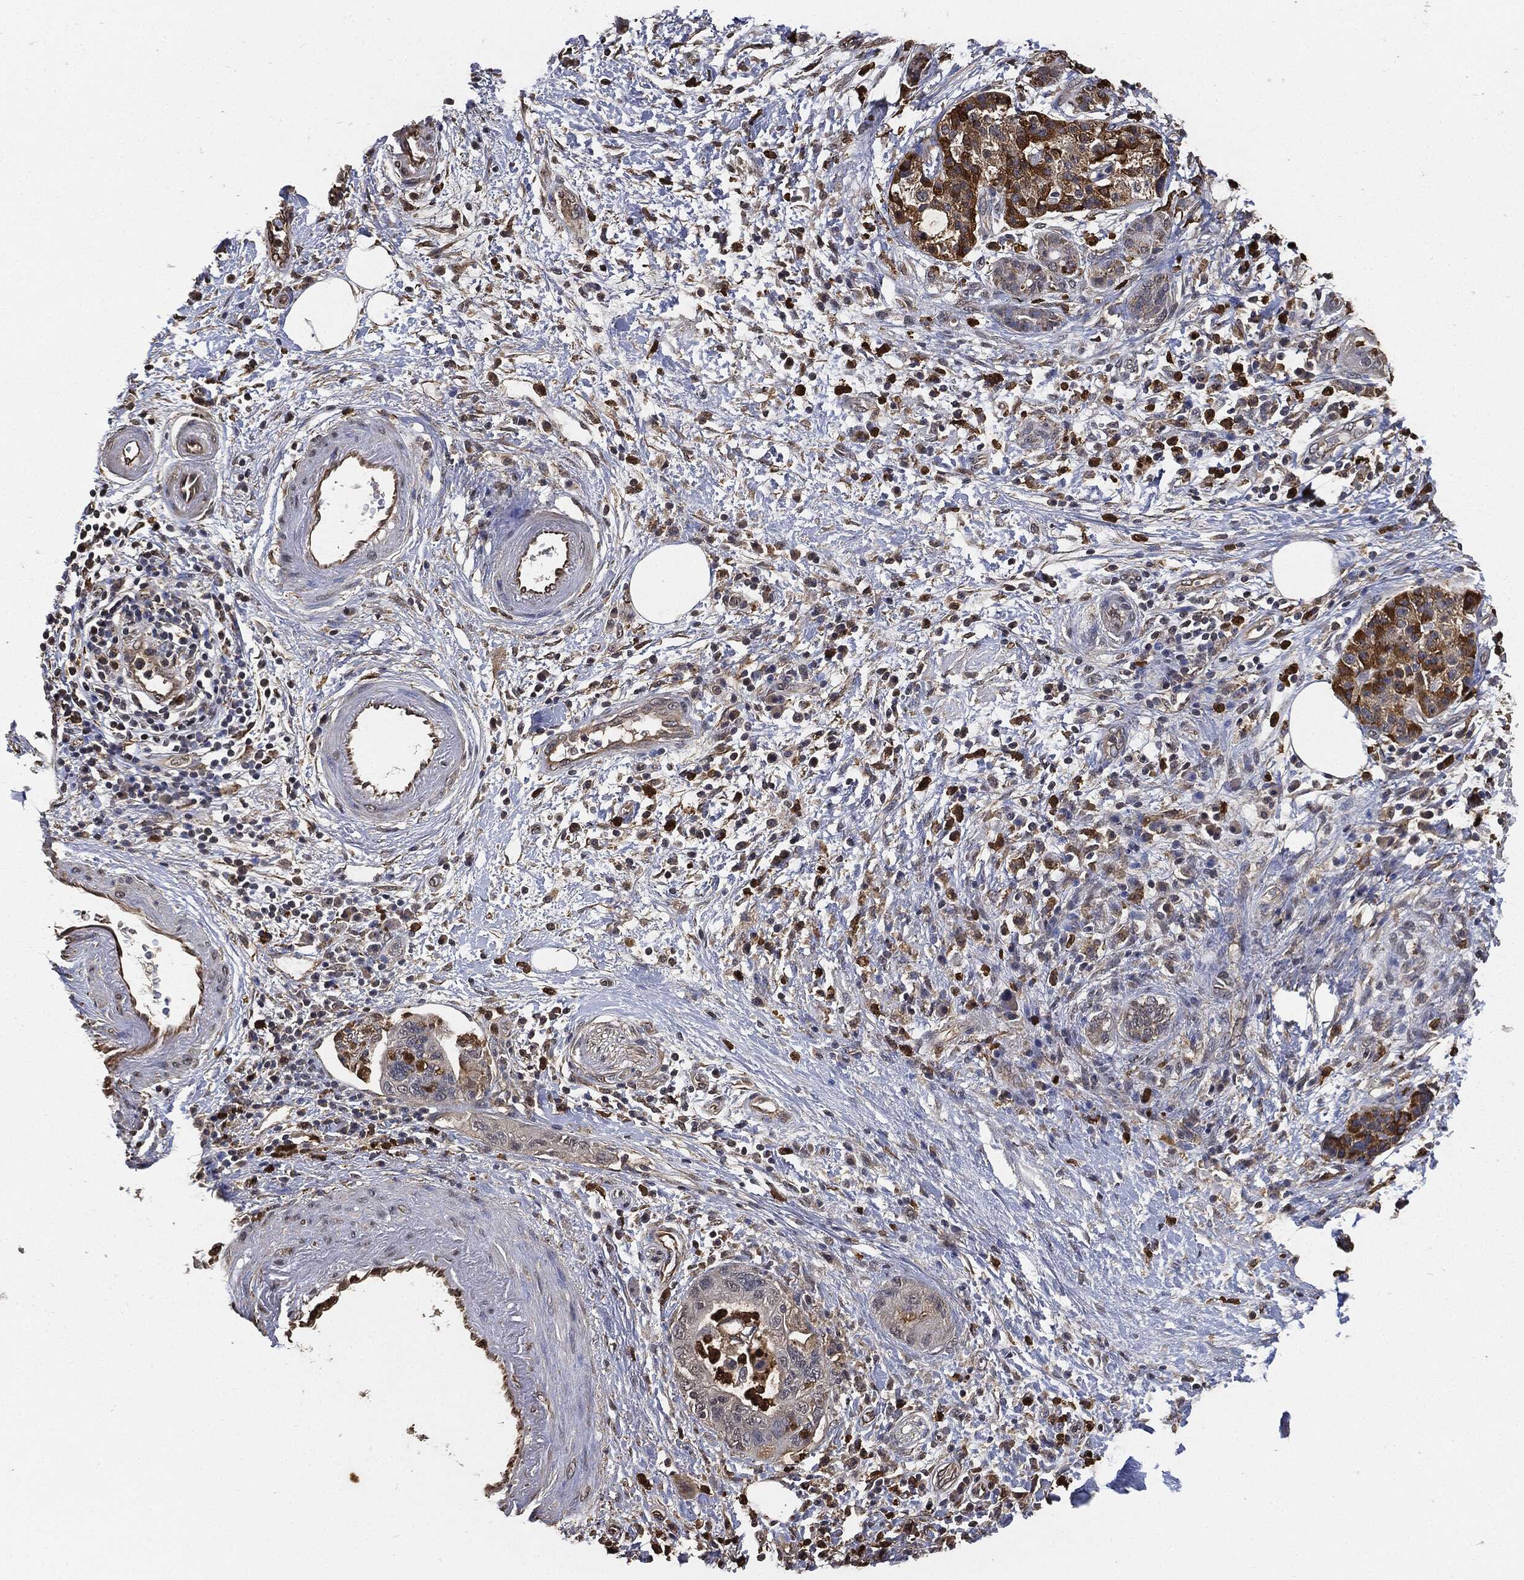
{"staining": {"intensity": "negative", "quantity": "none", "location": "none"}, "tissue": "pancreatic cancer", "cell_type": "Tumor cells", "image_type": "cancer", "snomed": [{"axis": "morphology", "description": "Adenocarcinoma, NOS"}, {"axis": "topography", "description": "Pancreas"}], "caption": "Immunohistochemistry image of pancreatic cancer stained for a protein (brown), which demonstrates no positivity in tumor cells.", "gene": "S100A9", "patient": {"sex": "female", "age": 73}}